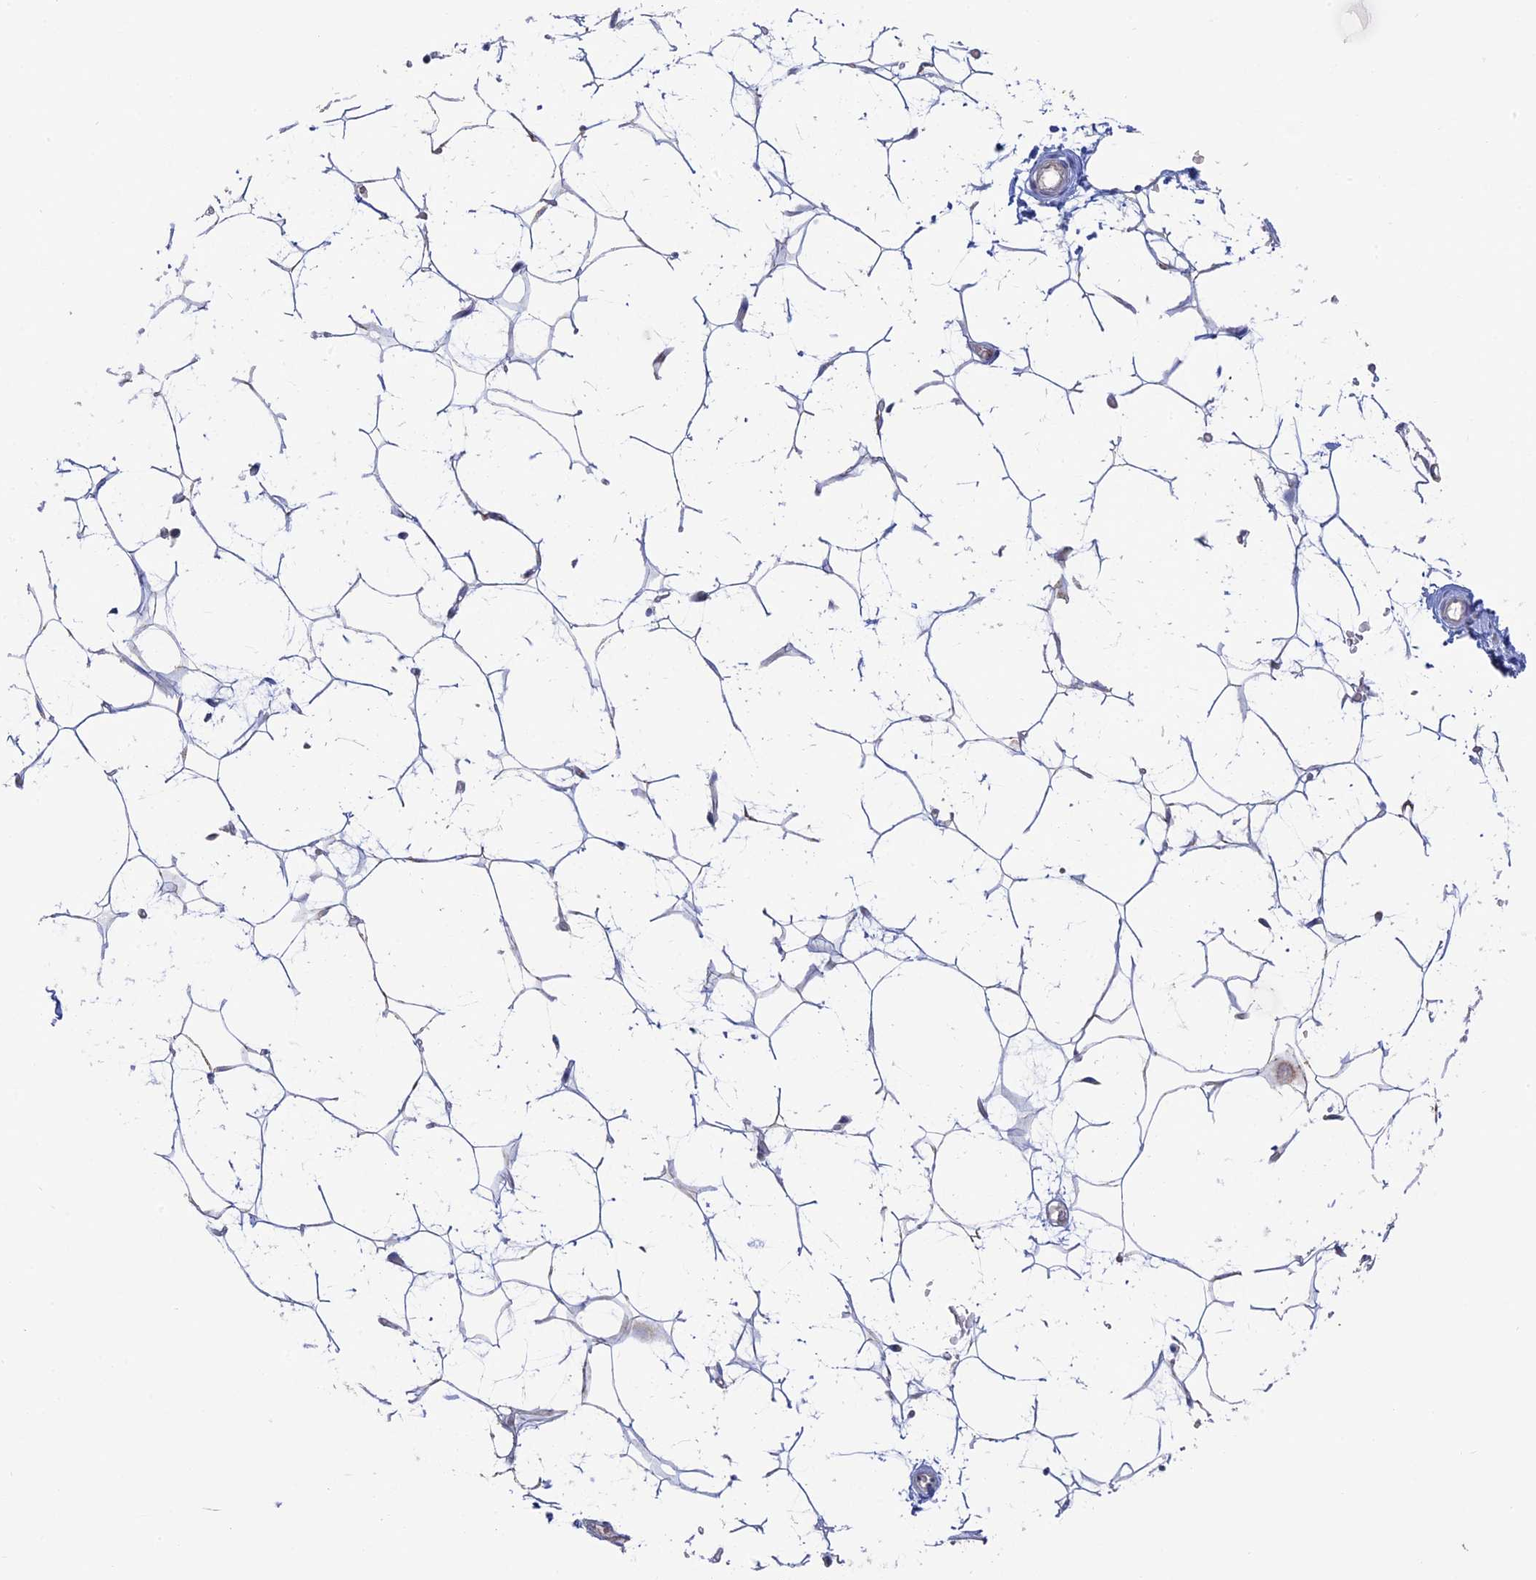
{"staining": {"intensity": "negative", "quantity": "none", "location": "none"}, "tissue": "adipose tissue", "cell_type": "Adipocytes", "image_type": "normal", "snomed": [{"axis": "morphology", "description": "Normal tissue, NOS"}, {"axis": "topography", "description": "Breast"}], "caption": "Immunohistochemical staining of unremarkable human adipose tissue displays no significant expression in adipocytes.", "gene": "TBC1D30", "patient": {"sex": "female", "age": 26}}